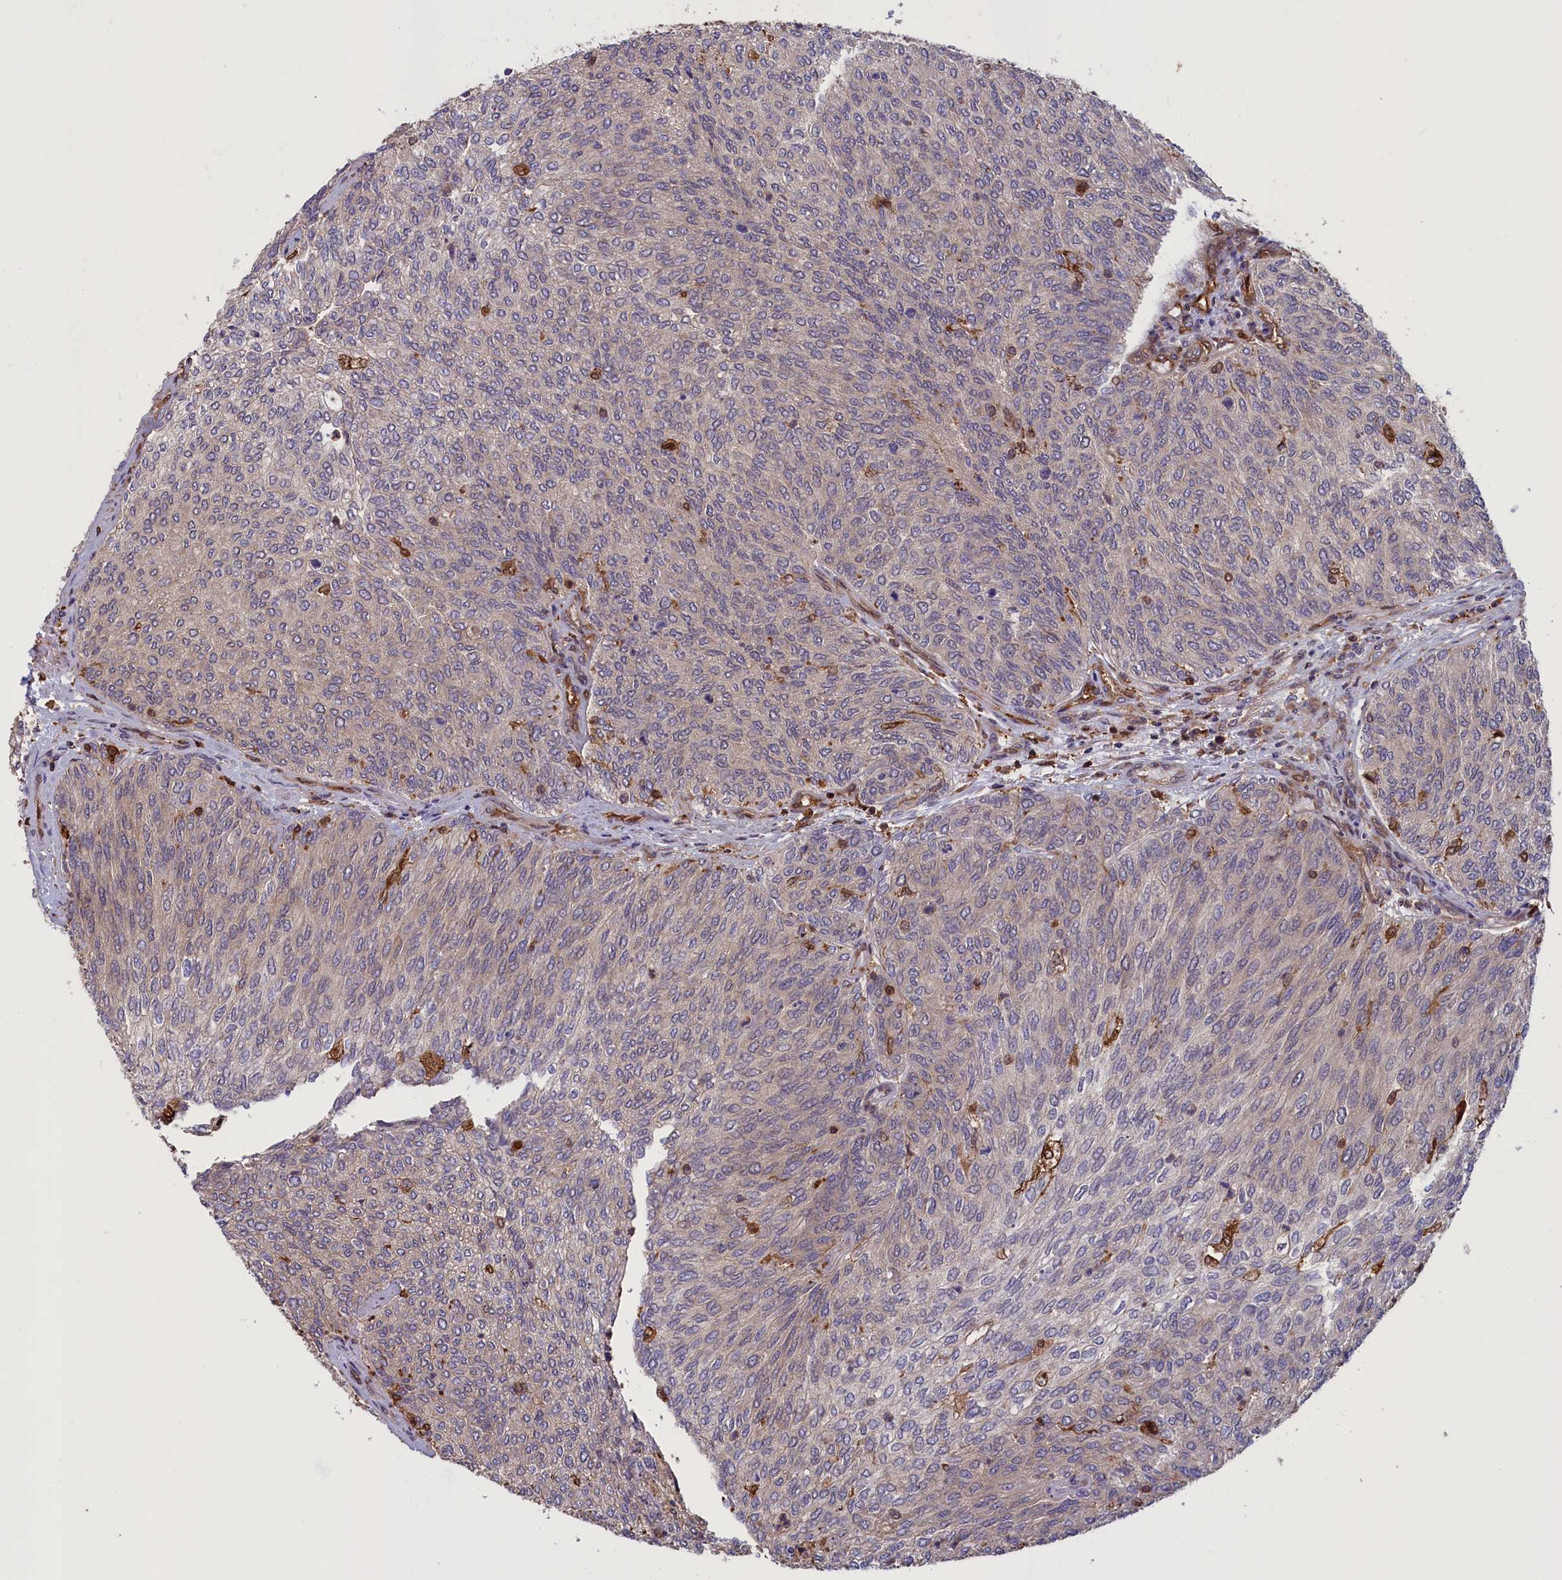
{"staining": {"intensity": "negative", "quantity": "none", "location": "none"}, "tissue": "urothelial cancer", "cell_type": "Tumor cells", "image_type": "cancer", "snomed": [{"axis": "morphology", "description": "Urothelial carcinoma, Low grade"}, {"axis": "topography", "description": "Urinary bladder"}], "caption": "A photomicrograph of low-grade urothelial carcinoma stained for a protein exhibits no brown staining in tumor cells. The staining is performed using DAB brown chromogen with nuclei counter-stained in using hematoxylin.", "gene": "ARHGAP18", "patient": {"sex": "female", "age": 79}}